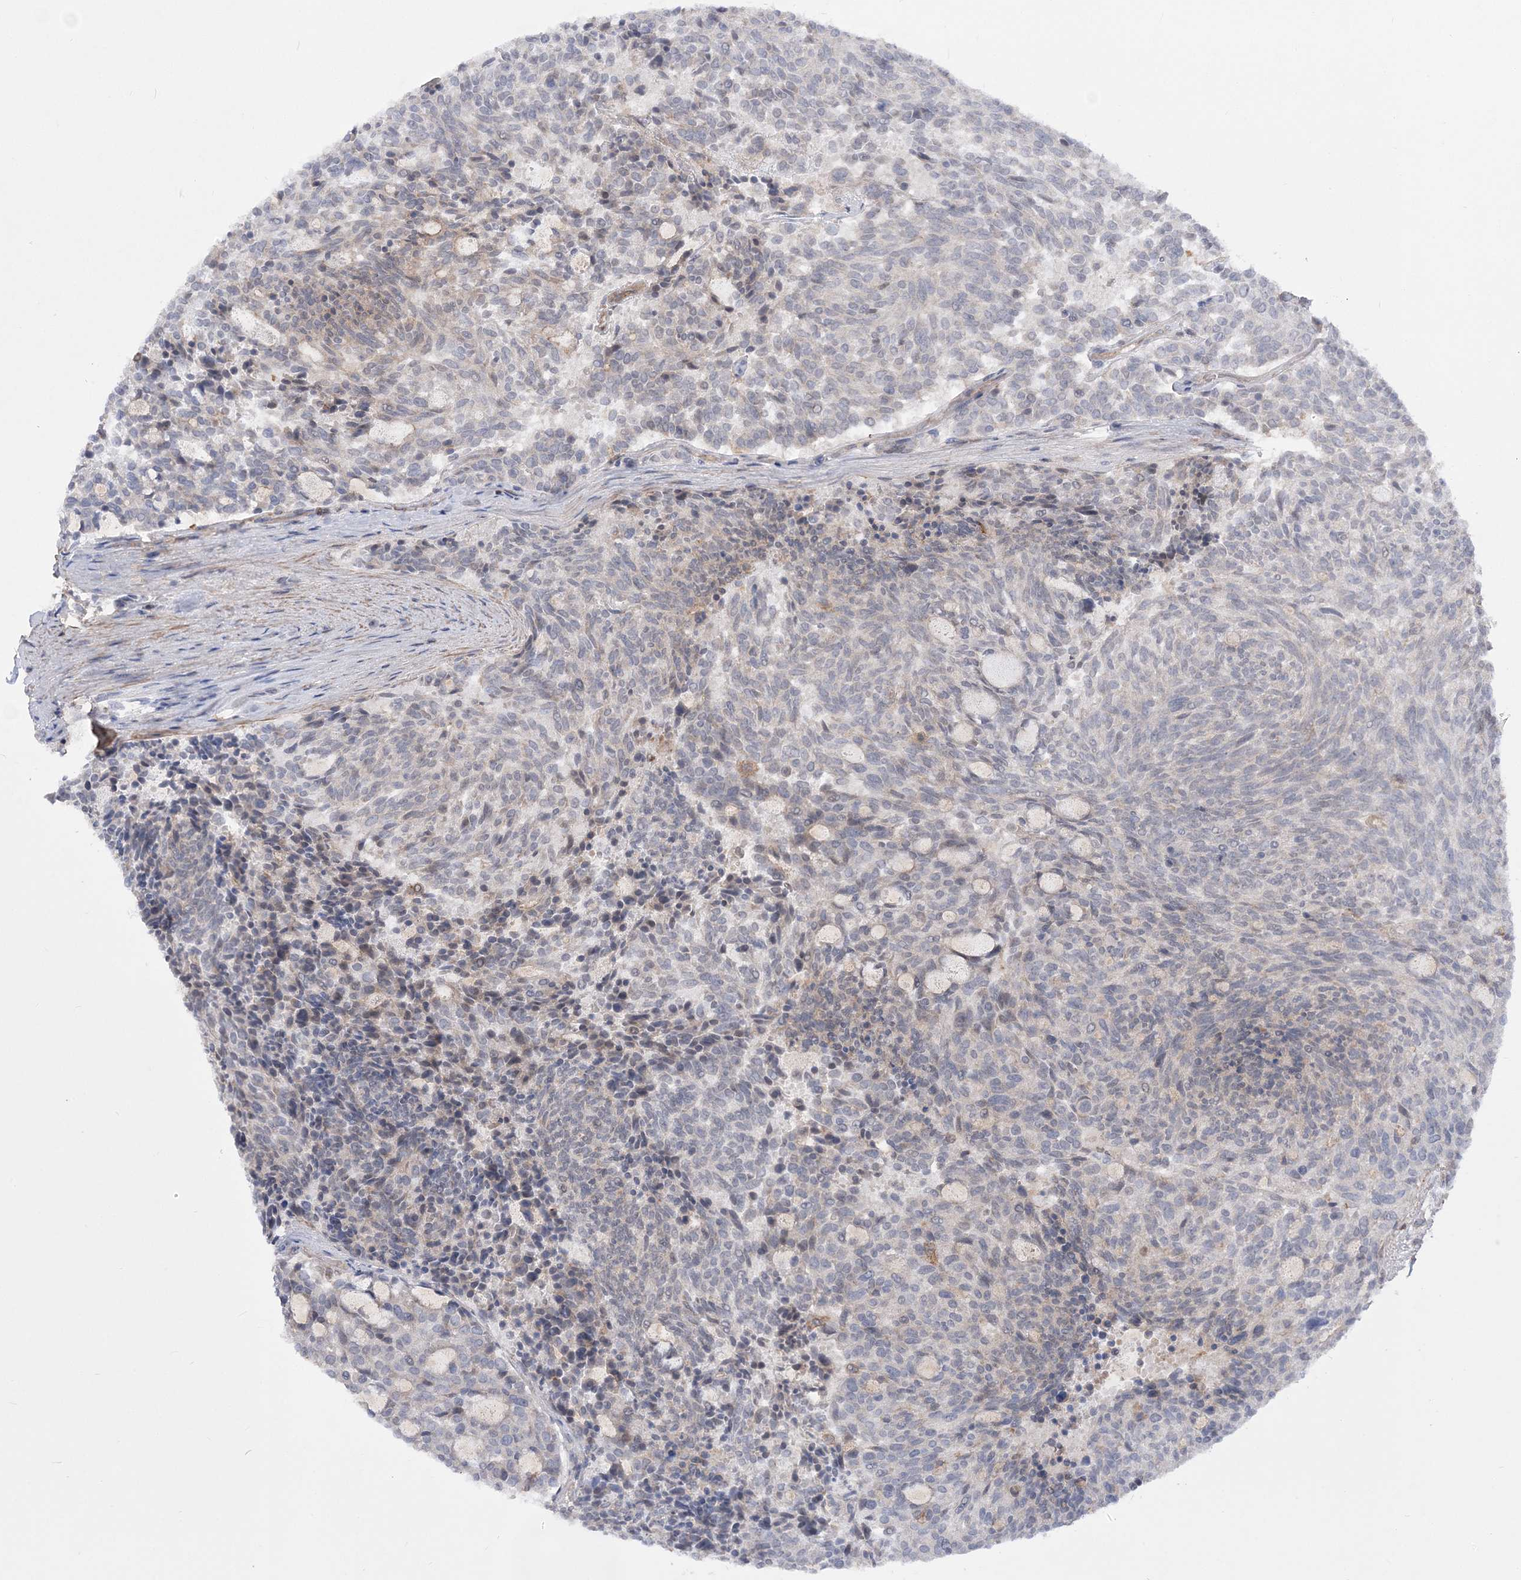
{"staining": {"intensity": "negative", "quantity": "none", "location": "none"}, "tissue": "carcinoid", "cell_type": "Tumor cells", "image_type": "cancer", "snomed": [{"axis": "morphology", "description": "Carcinoid, malignant, NOS"}, {"axis": "topography", "description": "Pancreas"}], "caption": "This is an IHC photomicrograph of human carcinoid. There is no positivity in tumor cells.", "gene": "SLFN14", "patient": {"sex": "female", "age": 54}}